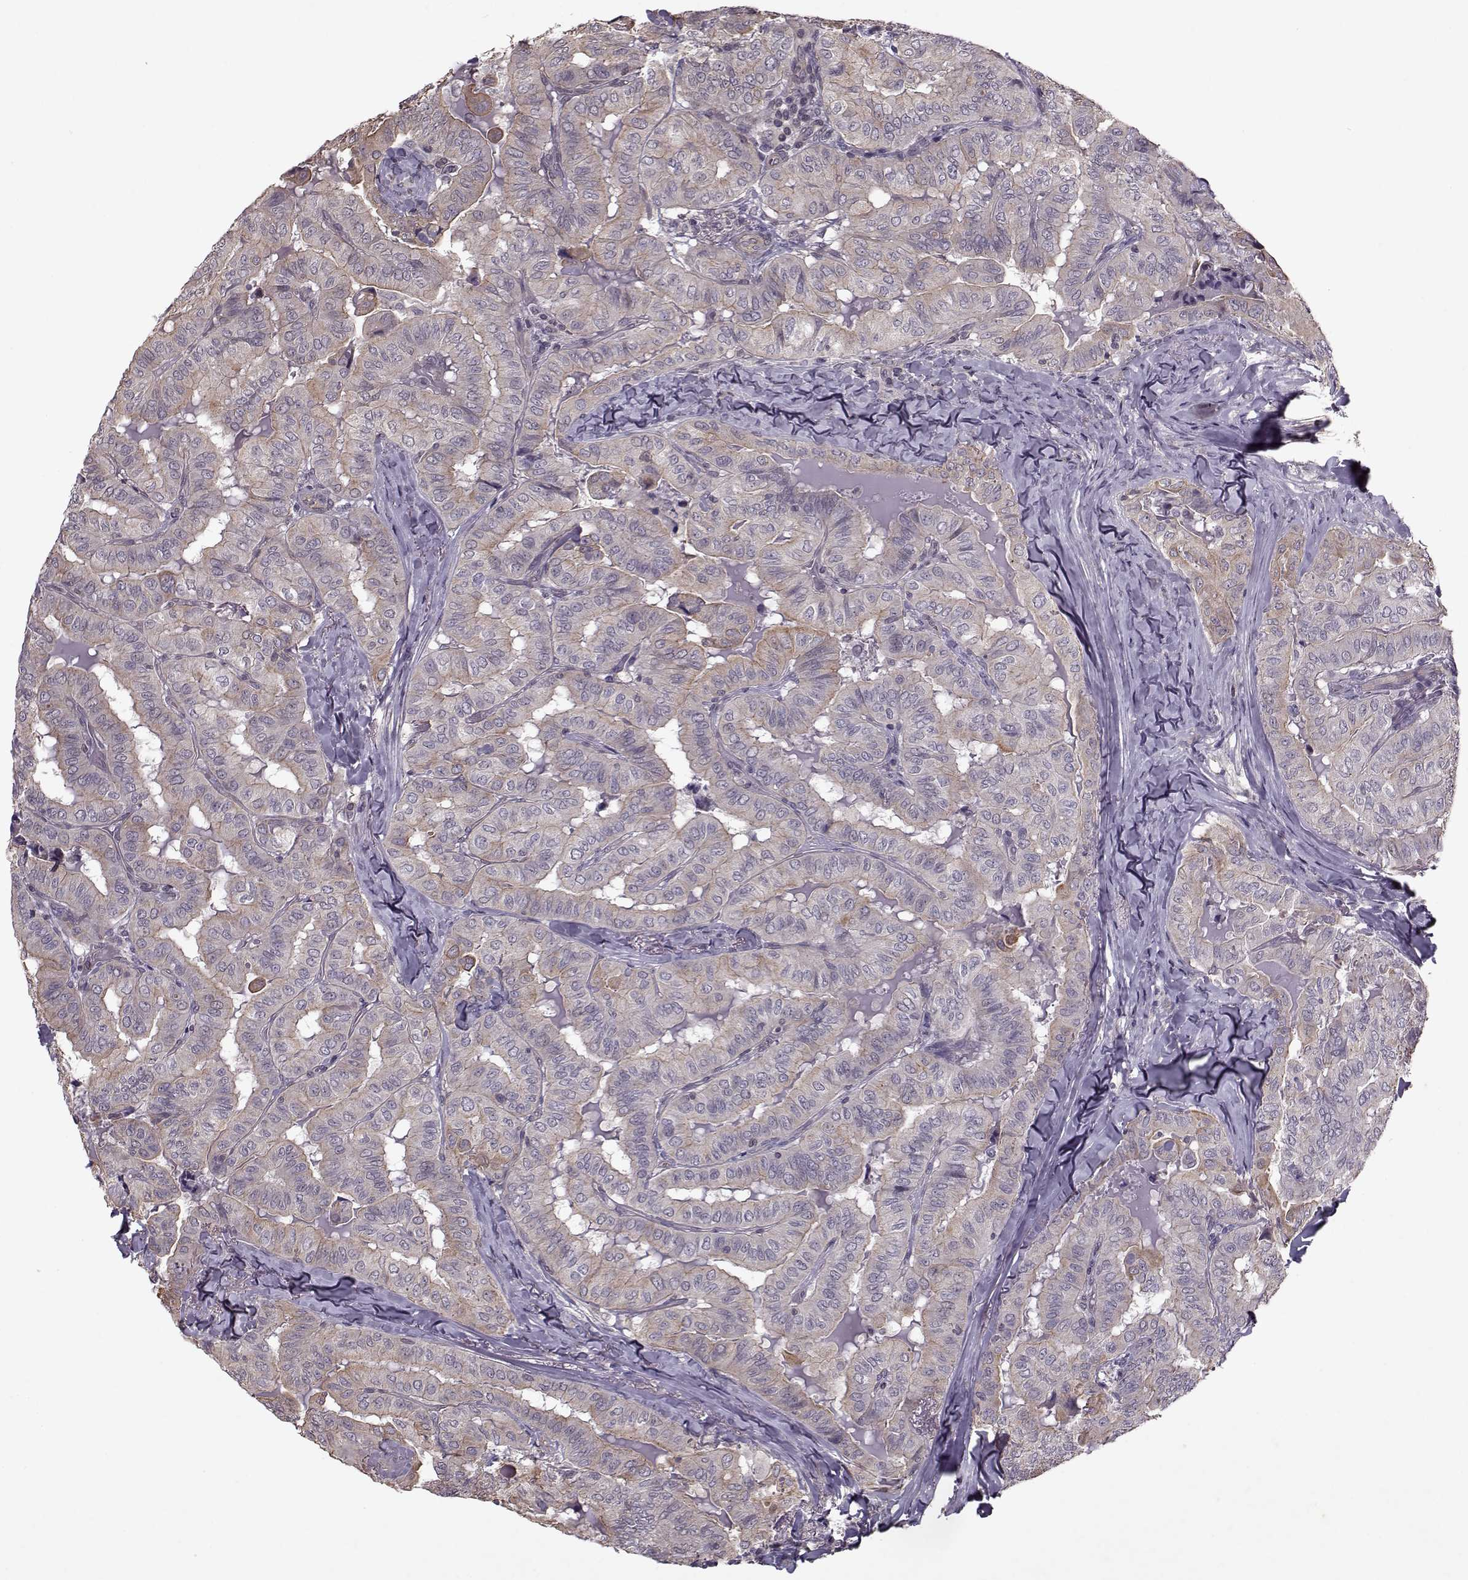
{"staining": {"intensity": "weak", "quantity": "<25%", "location": "cytoplasmic/membranous"}, "tissue": "thyroid cancer", "cell_type": "Tumor cells", "image_type": "cancer", "snomed": [{"axis": "morphology", "description": "Papillary adenocarcinoma, NOS"}, {"axis": "topography", "description": "Thyroid gland"}], "caption": "There is no significant expression in tumor cells of papillary adenocarcinoma (thyroid).", "gene": "KRT9", "patient": {"sex": "female", "age": 68}}